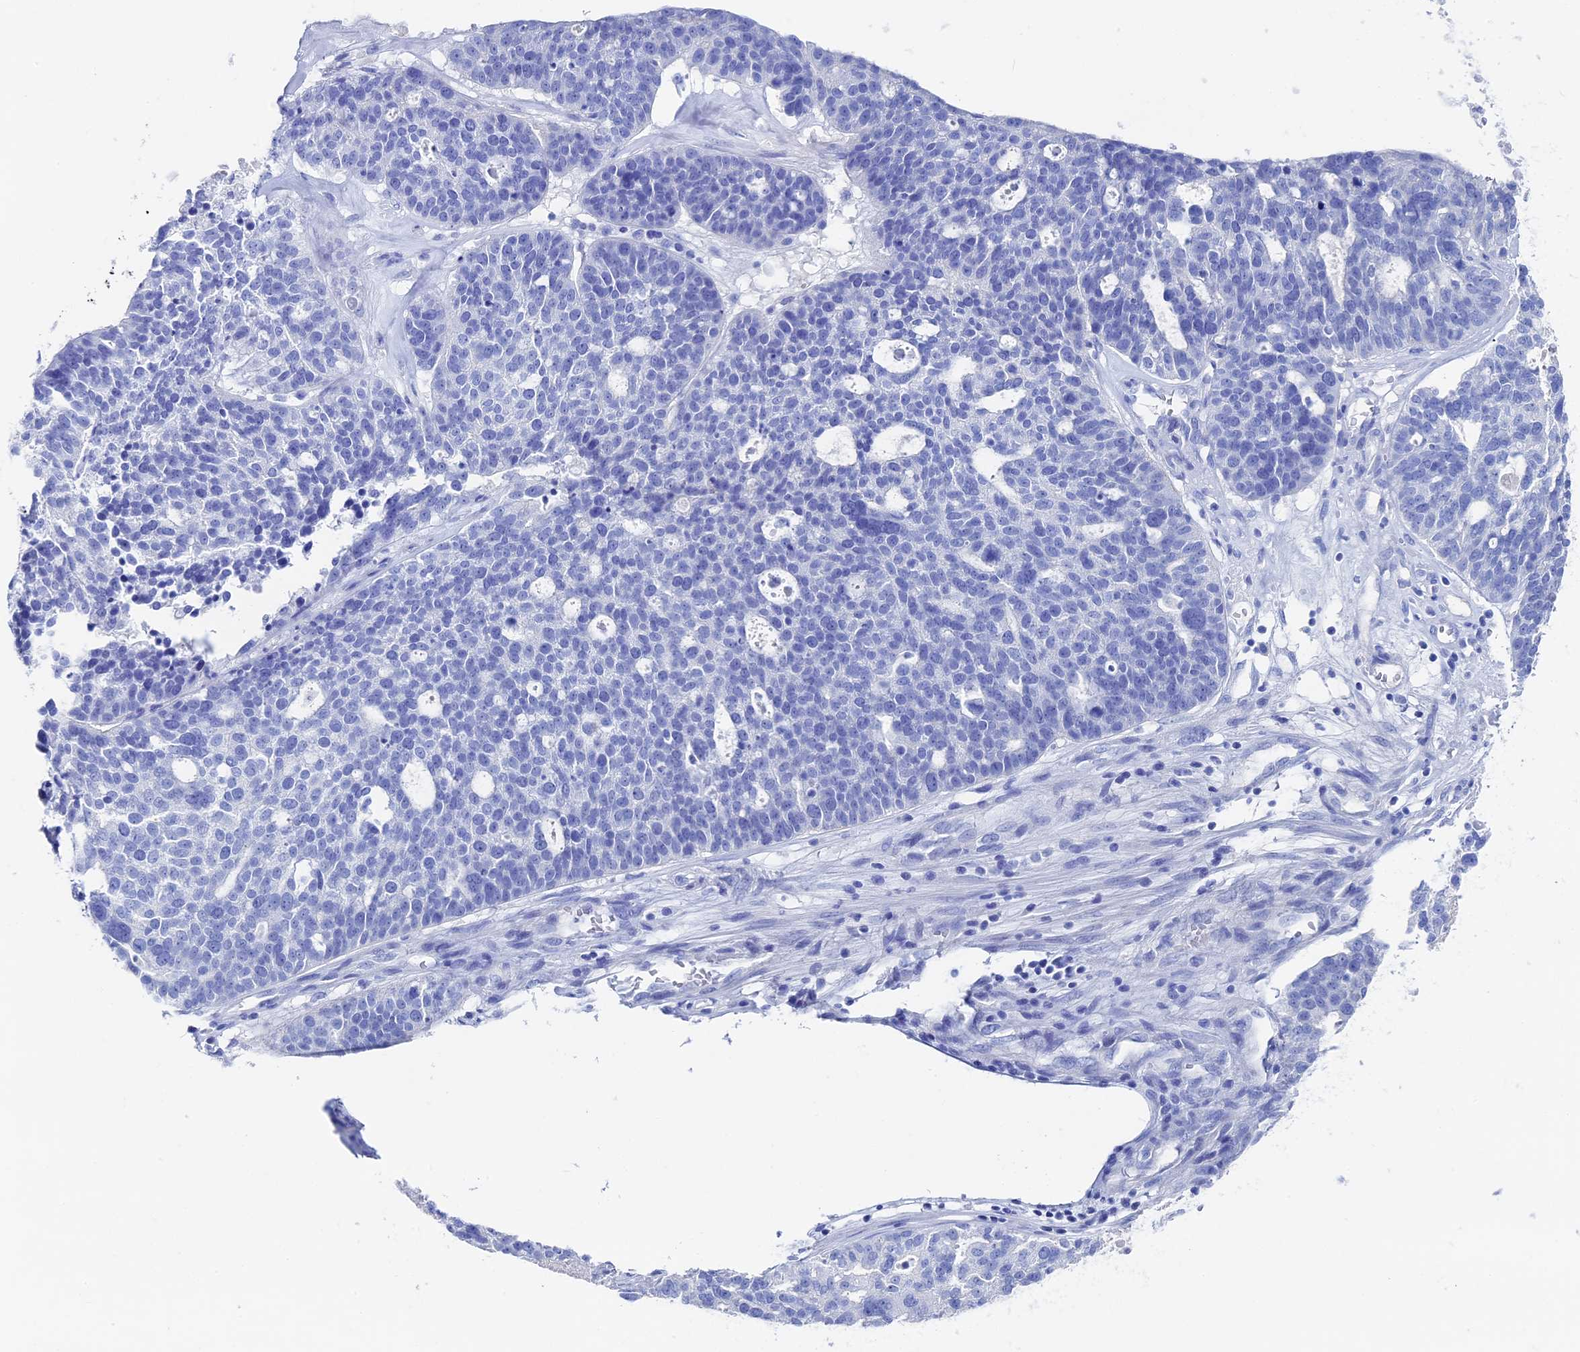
{"staining": {"intensity": "negative", "quantity": "none", "location": "none"}, "tissue": "ovarian cancer", "cell_type": "Tumor cells", "image_type": "cancer", "snomed": [{"axis": "morphology", "description": "Cystadenocarcinoma, serous, NOS"}, {"axis": "topography", "description": "Ovary"}], "caption": "Immunohistochemistry (IHC) photomicrograph of serous cystadenocarcinoma (ovarian) stained for a protein (brown), which reveals no staining in tumor cells.", "gene": "UNC119", "patient": {"sex": "female", "age": 59}}